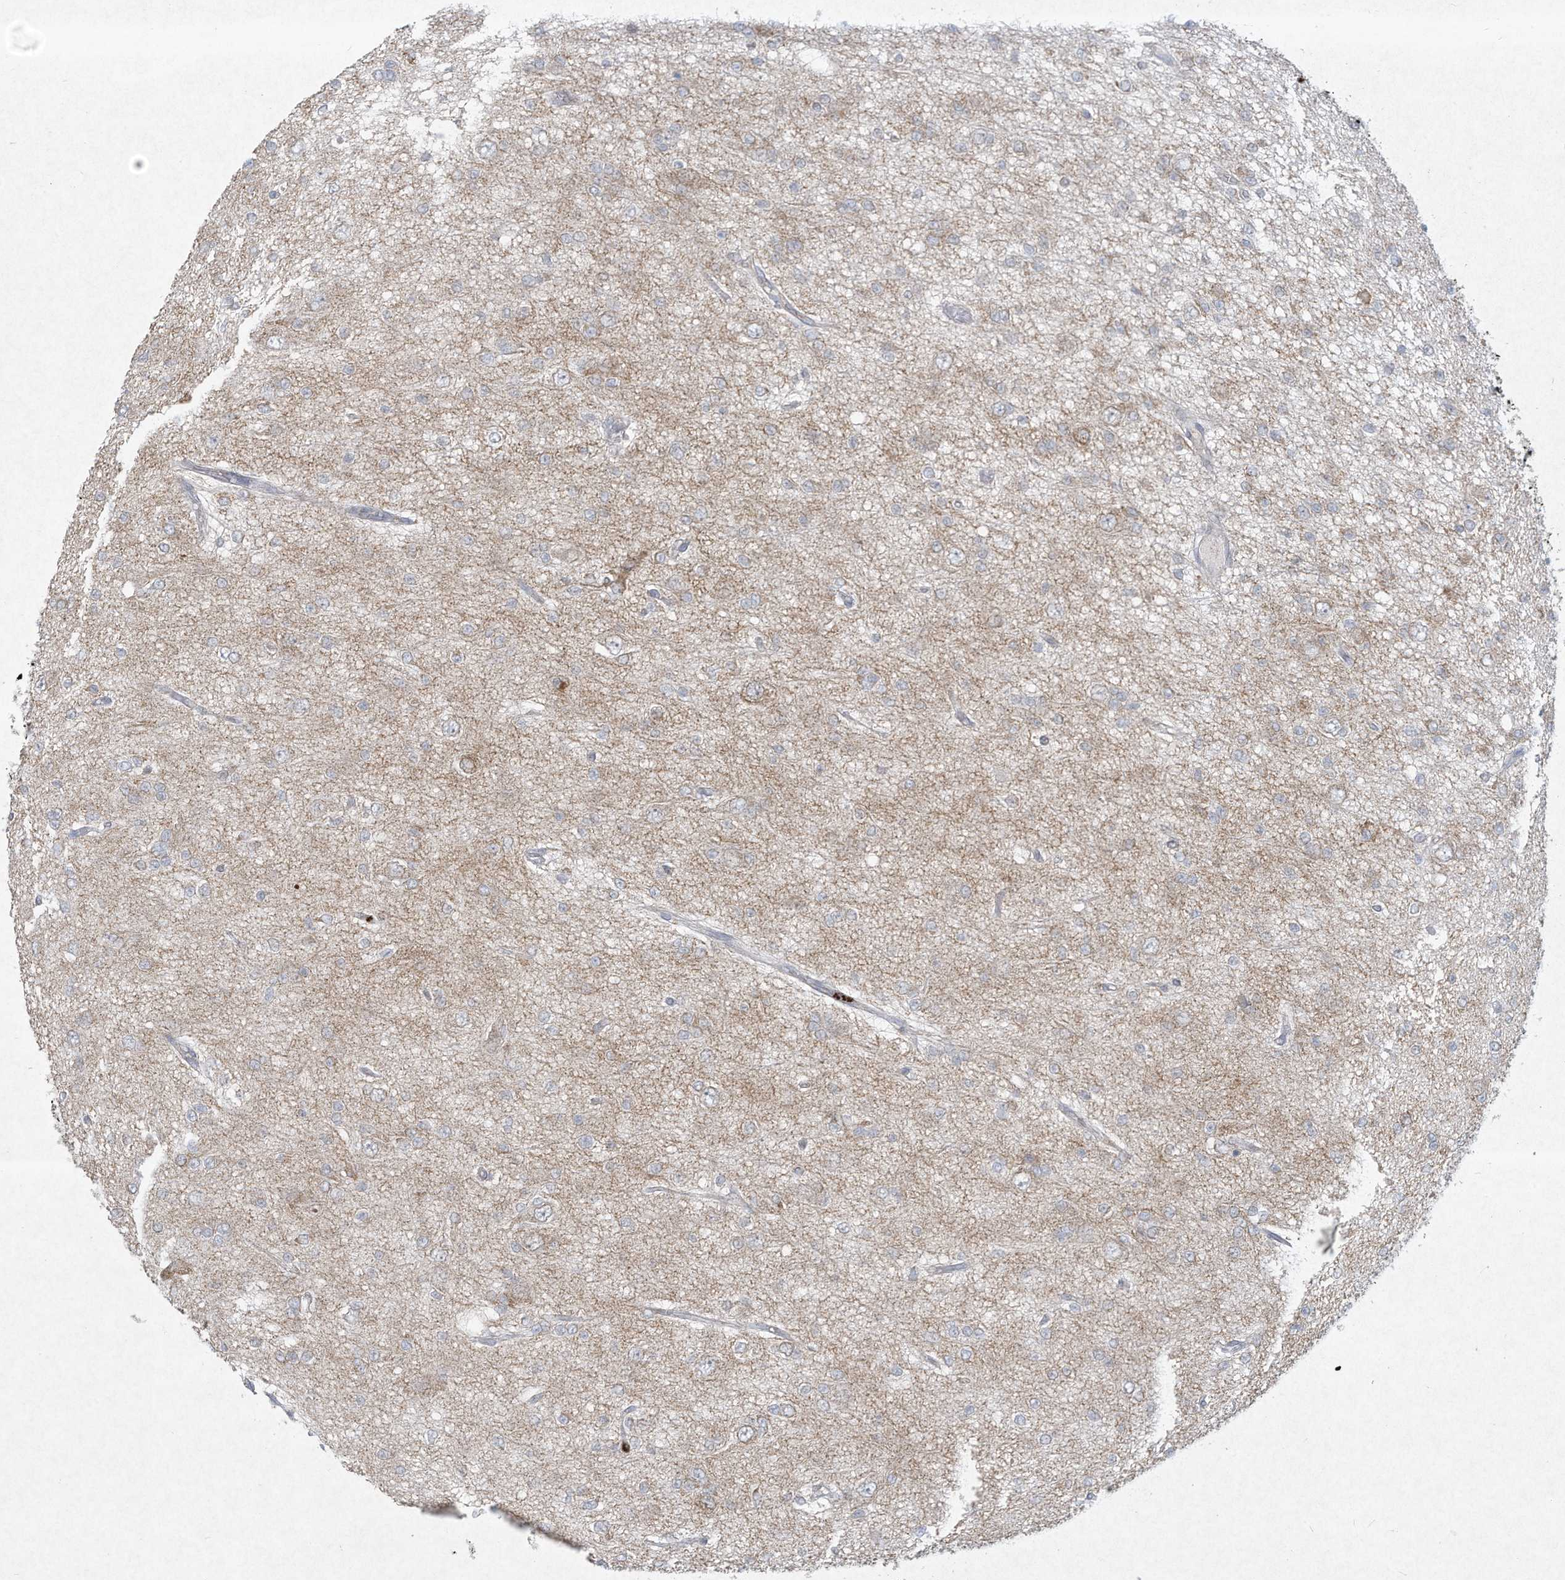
{"staining": {"intensity": "negative", "quantity": "none", "location": "none"}, "tissue": "glioma", "cell_type": "Tumor cells", "image_type": "cancer", "snomed": [{"axis": "morphology", "description": "Glioma, malignant, Low grade"}, {"axis": "topography", "description": "Brain"}], "caption": "An image of malignant glioma (low-grade) stained for a protein reveals no brown staining in tumor cells. The staining was performed using DAB to visualize the protein expression in brown, while the nuclei were stained in blue with hematoxylin (Magnification: 20x).", "gene": "CHRNA4", "patient": {"sex": "male", "age": 38}}